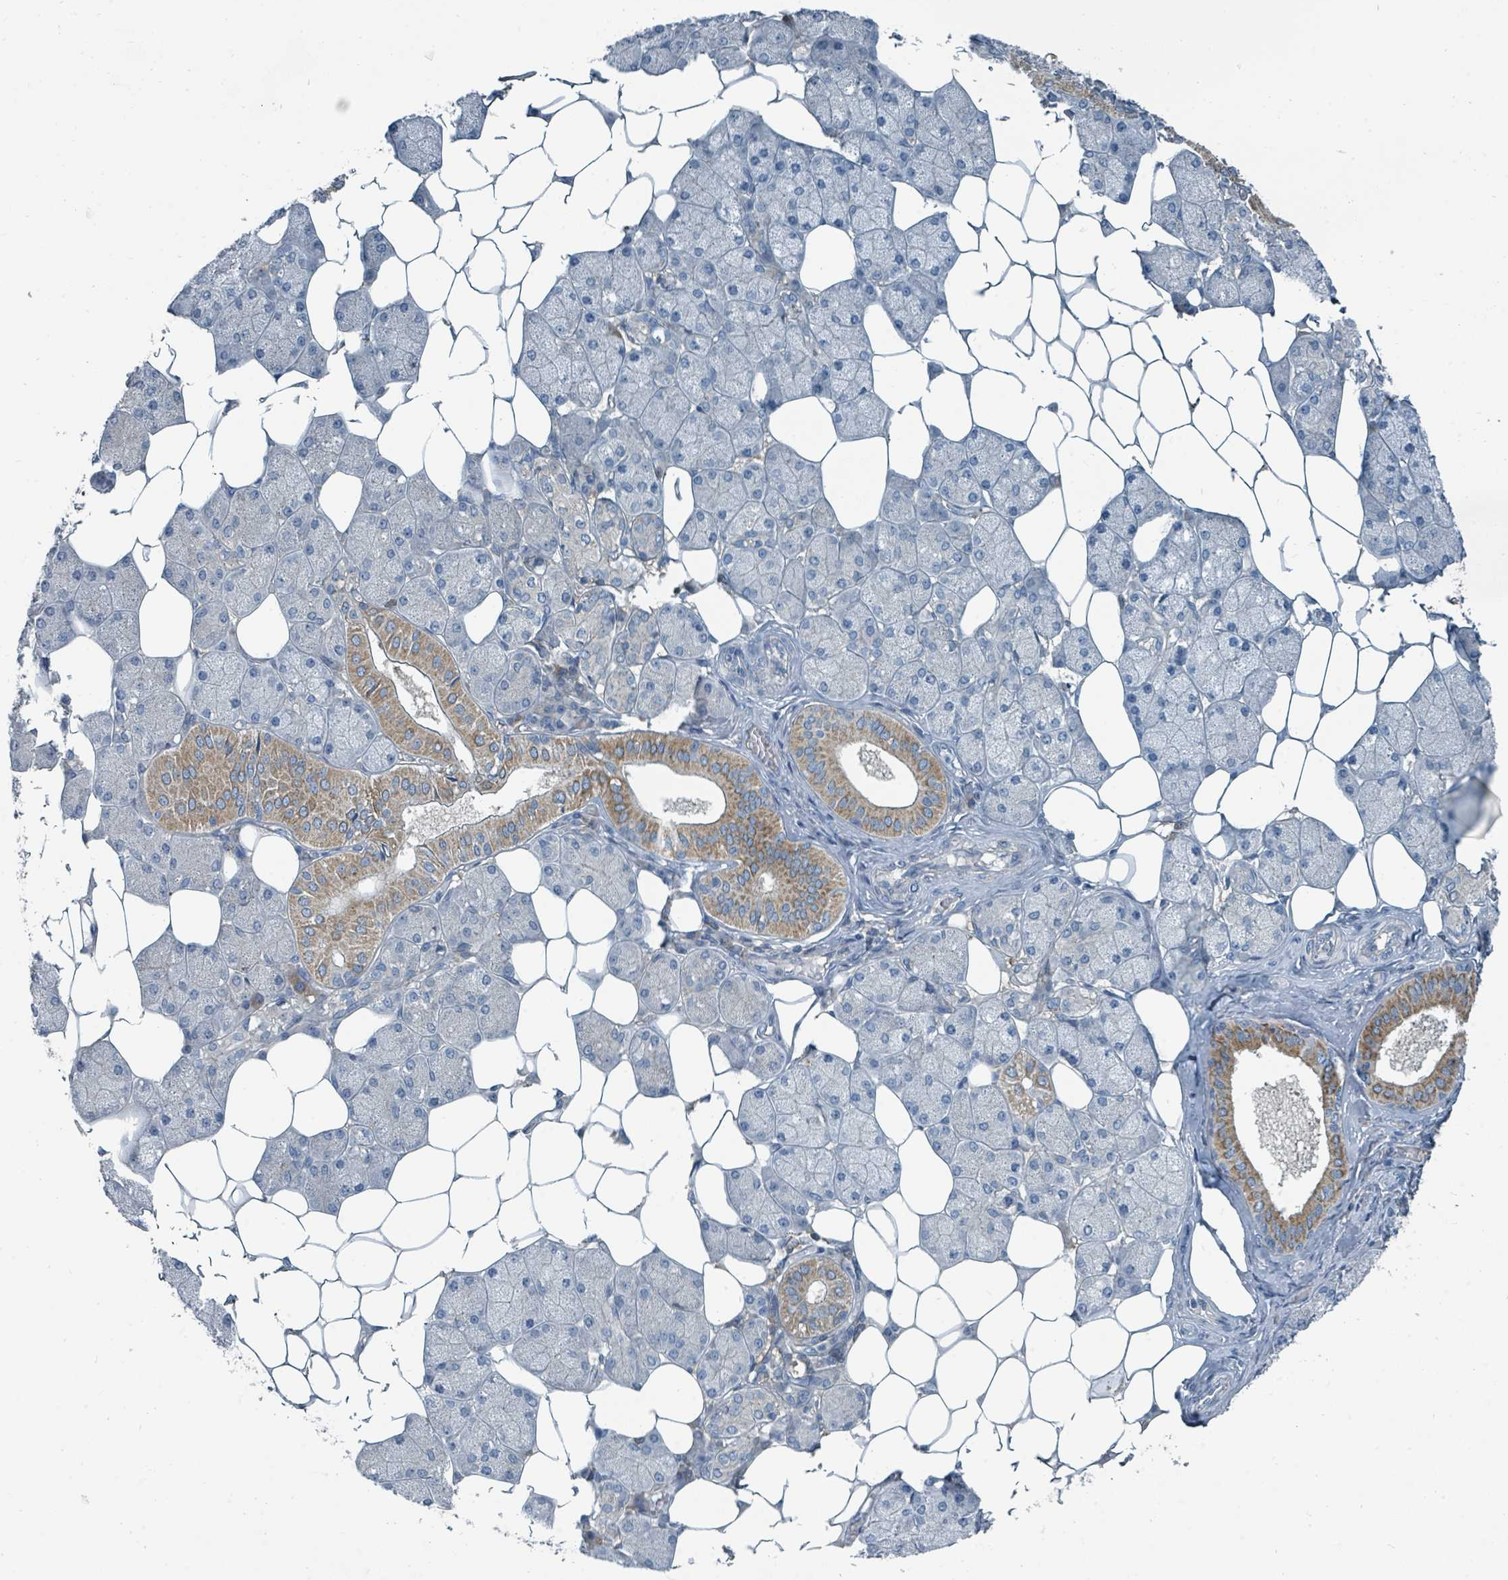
{"staining": {"intensity": "moderate", "quantity": "<25%", "location": "cytoplasmic/membranous"}, "tissue": "salivary gland", "cell_type": "Glandular cells", "image_type": "normal", "snomed": [{"axis": "morphology", "description": "Squamous cell carcinoma, NOS"}, {"axis": "topography", "description": "Skin"}, {"axis": "topography", "description": "Head-Neck"}], "caption": "Protein analysis of normal salivary gland demonstrates moderate cytoplasmic/membranous staining in approximately <25% of glandular cells.", "gene": "SLC25A23", "patient": {"sex": "male", "age": 80}}